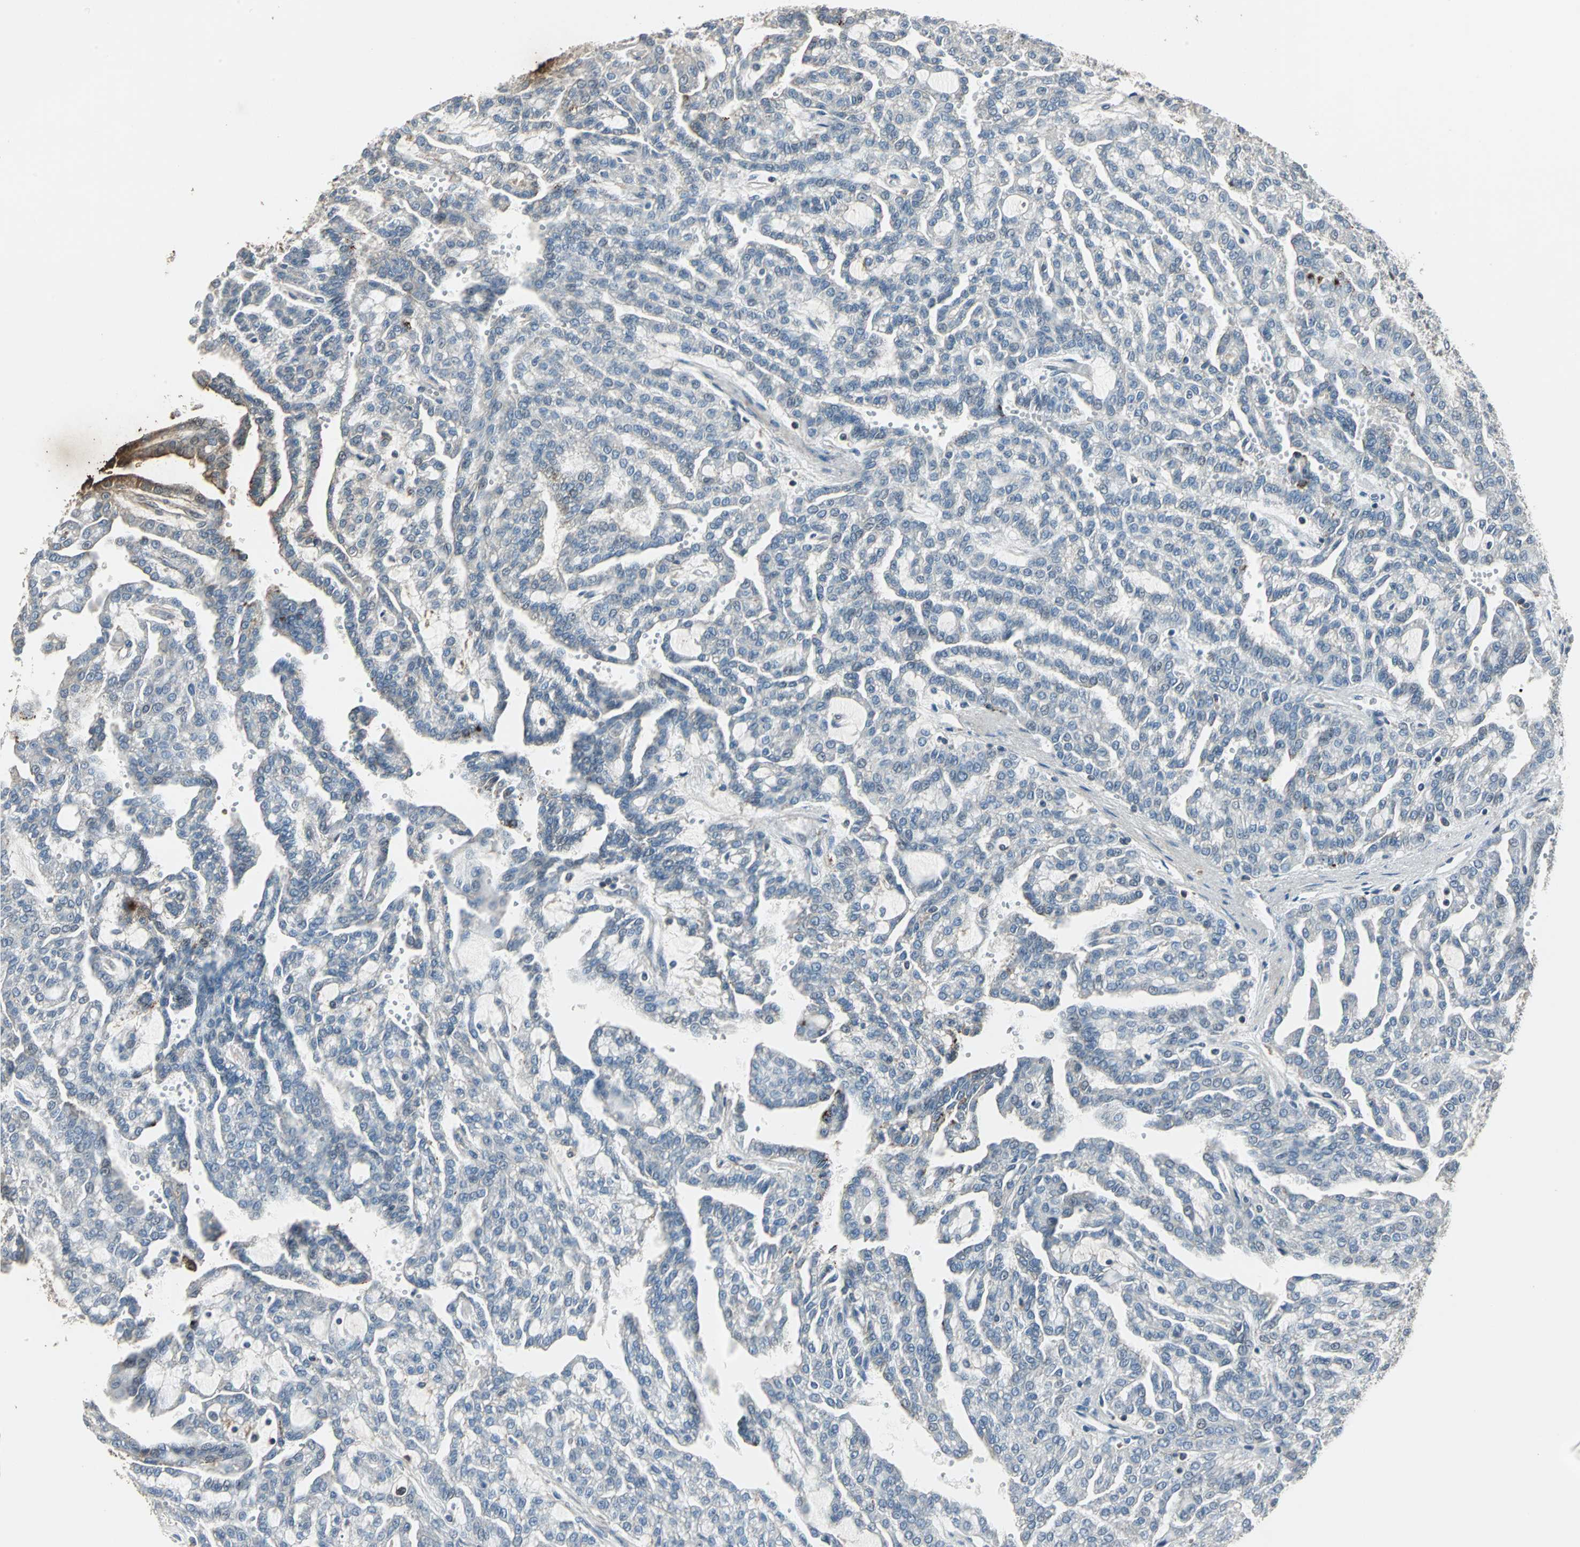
{"staining": {"intensity": "negative", "quantity": "none", "location": "none"}, "tissue": "renal cancer", "cell_type": "Tumor cells", "image_type": "cancer", "snomed": [{"axis": "morphology", "description": "Adenocarcinoma, NOS"}, {"axis": "topography", "description": "Kidney"}], "caption": "IHC histopathology image of human adenocarcinoma (renal) stained for a protein (brown), which reveals no positivity in tumor cells.", "gene": "DNAJB4", "patient": {"sex": "male", "age": 63}}